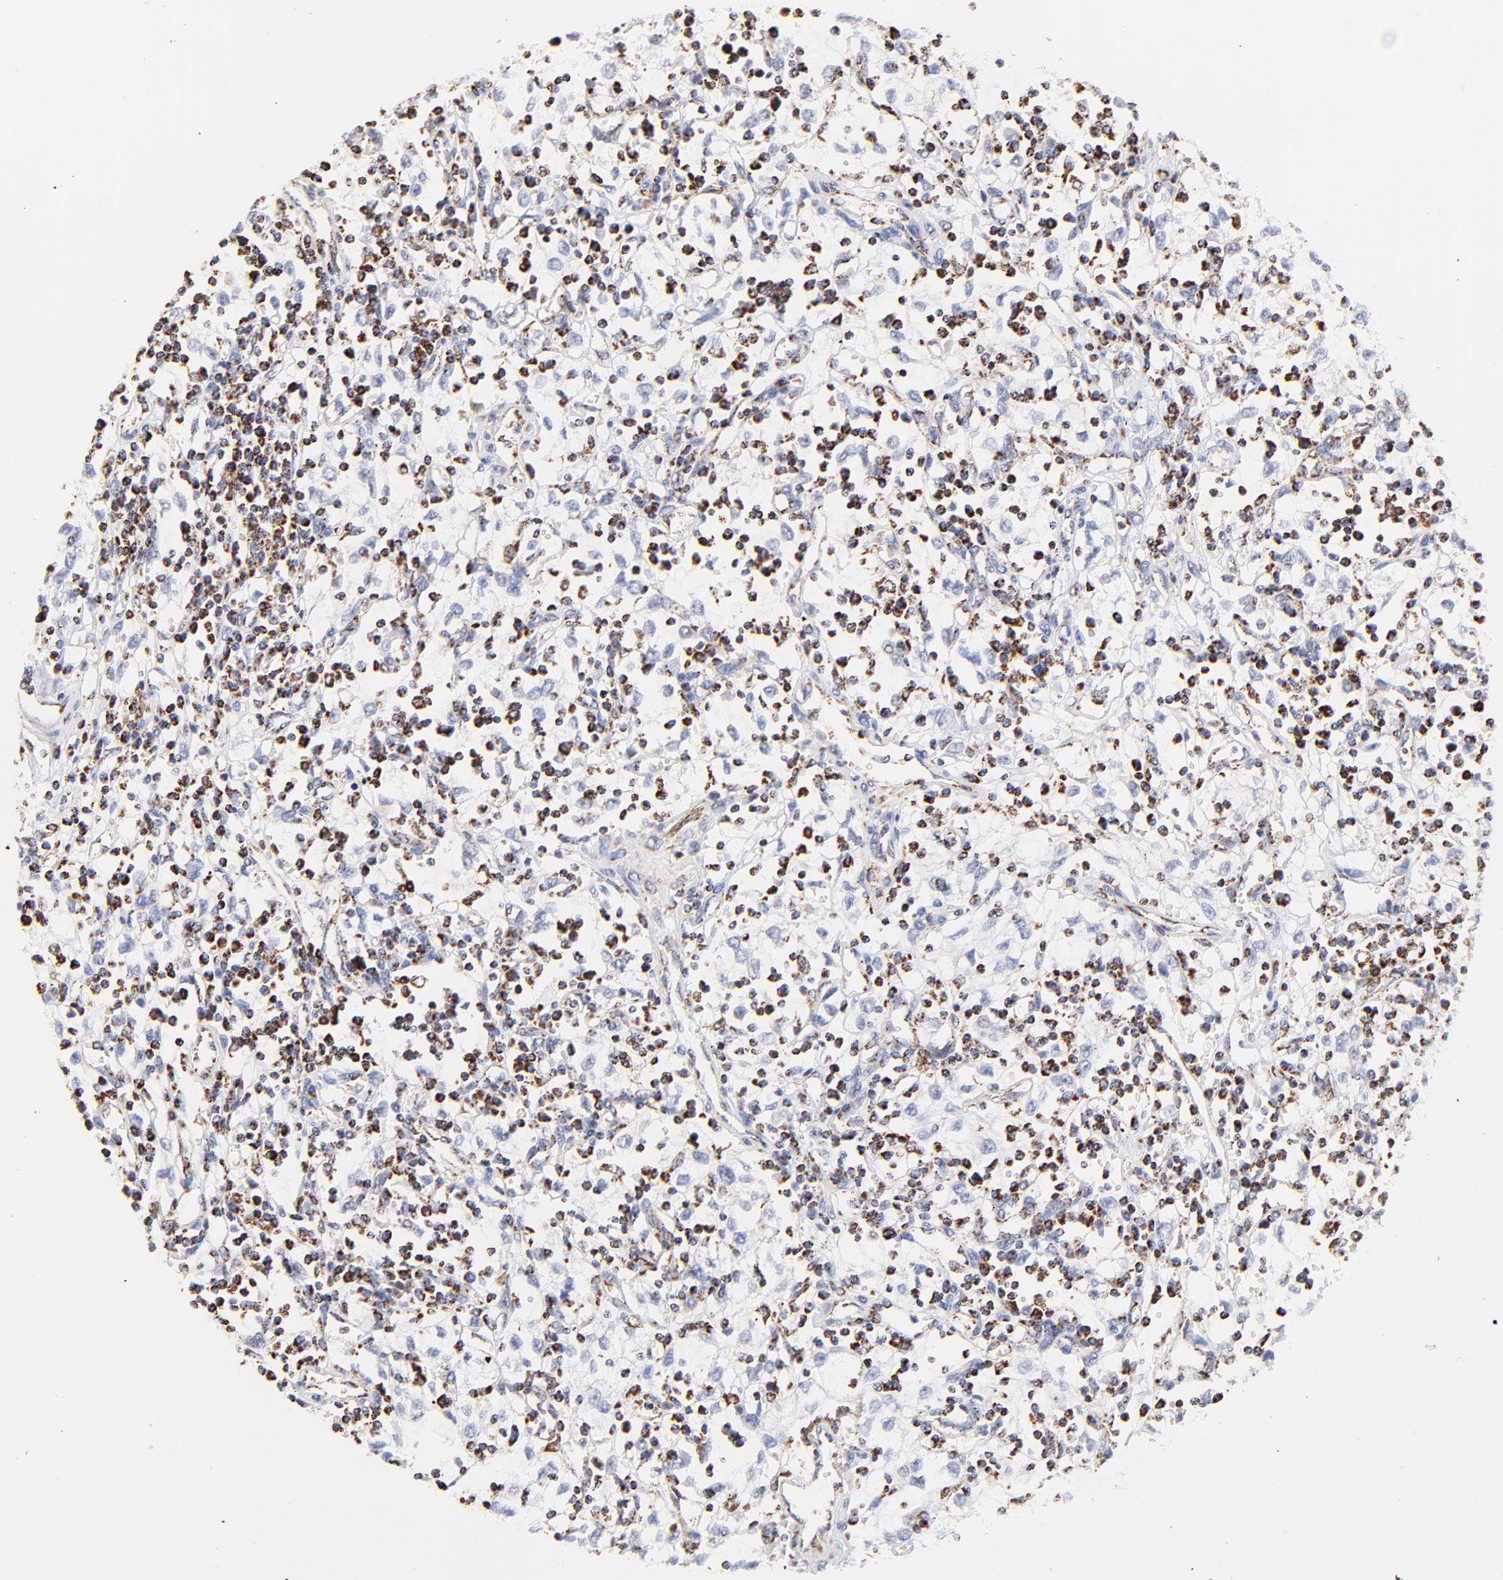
{"staining": {"intensity": "negative", "quantity": "none", "location": "none"}, "tissue": "renal cancer", "cell_type": "Tumor cells", "image_type": "cancer", "snomed": [{"axis": "morphology", "description": "Adenocarcinoma, NOS"}, {"axis": "topography", "description": "Kidney"}], "caption": "Tumor cells show no significant expression in renal adenocarcinoma.", "gene": "COX4I1", "patient": {"sex": "male", "age": 82}}